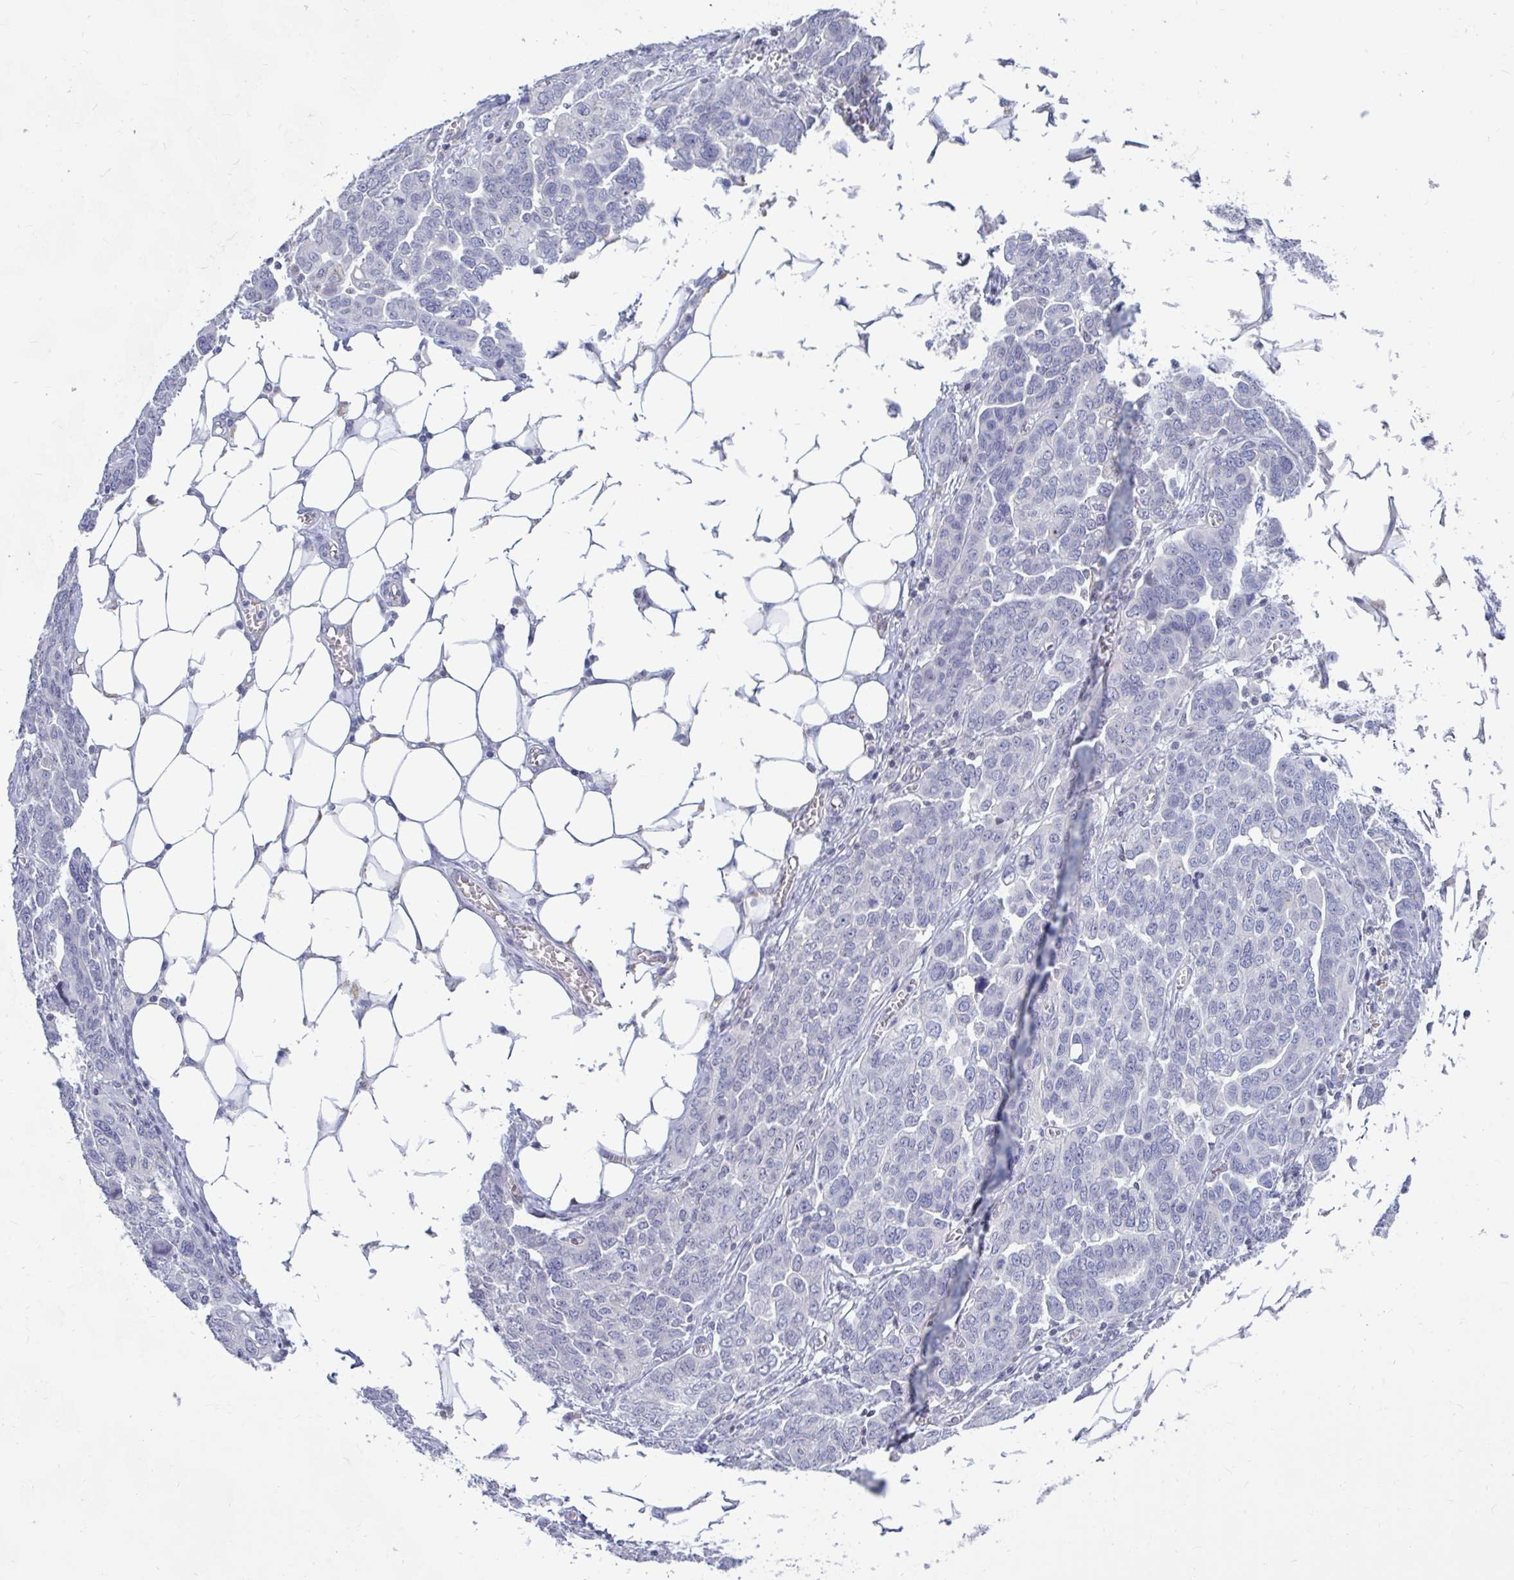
{"staining": {"intensity": "negative", "quantity": "none", "location": "none"}, "tissue": "ovarian cancer", "cell_type": "Tumor cells", "image_type": "cancer", "snomed": [{"axis": "morphology", "description": "Cystadenocarcinoma, serous, NOS"}, {"axis": "topography", "description": "Ovary"}], "caption": "A high-resolution photomicrograph shows IHC staining of ovarian serous cystadenocarcinoma, which demonstrates no significant staining in tumor cells.", "gene": "ARPP19", "patient": {"sex": "female", "age": 59}}